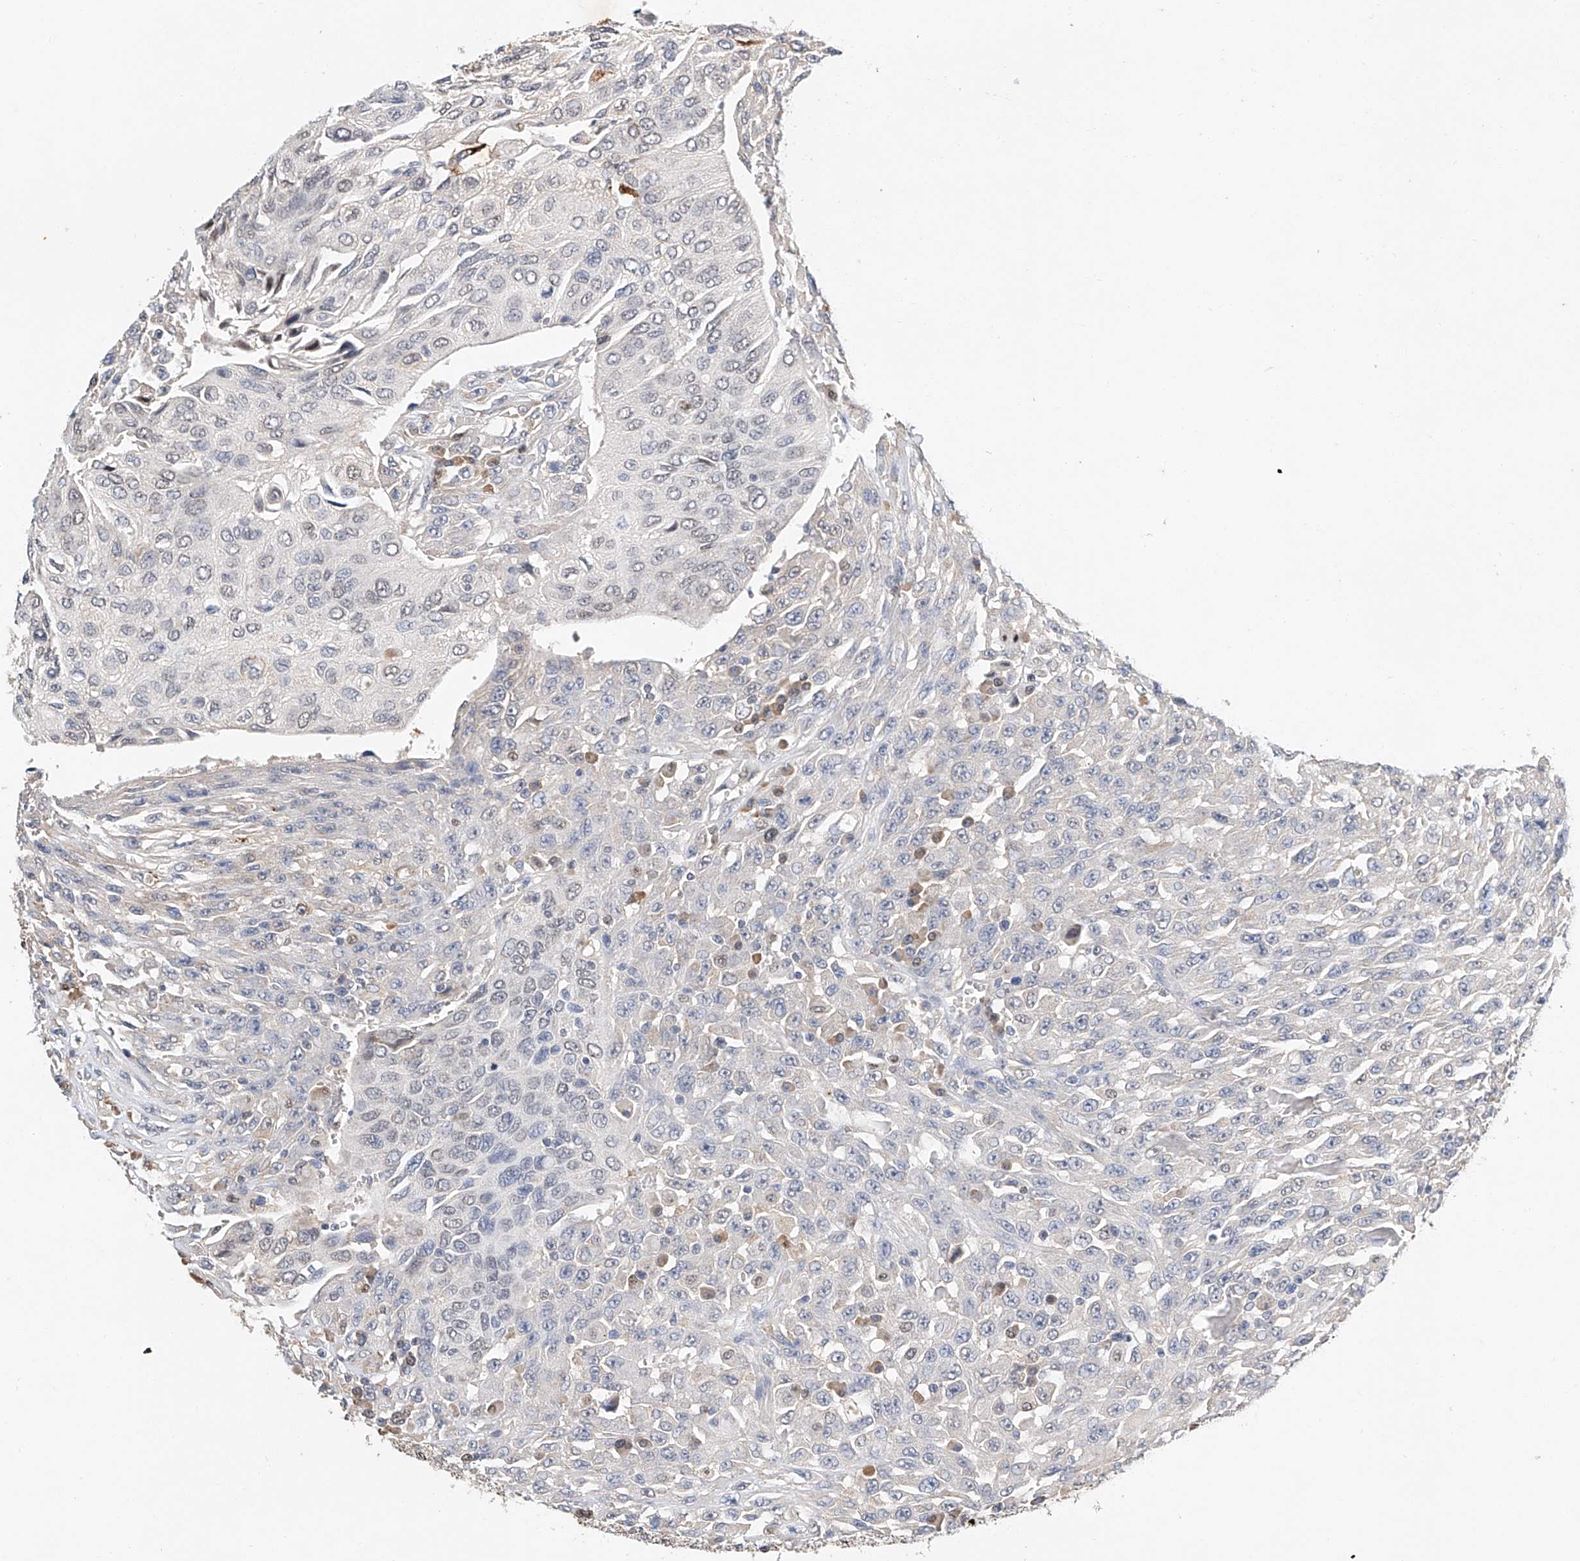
{"staining": {"intensity": "negative", "quantity": "none", "location": "none"}, "tissue": "urothelial cancer", "cell_type": "Tumor cells", "image_type": "cancer", "snomed": [{"axis": "morphology", "description": "Urothelial carcinoma, High grade"}, {"axis": "topography", "description": "Urinary bladder"}], "caption": "Immunohistochemistry (IHC) histopathology image of neoplastic tissue: human high-grade urothelial carcinoma stained with DAB (3,3'-diaminobenzidine) demonstrates no significant protein staining in tumor cells.", "gene": "CTDP1", "patient": {"sex": "male", "age": 66}}